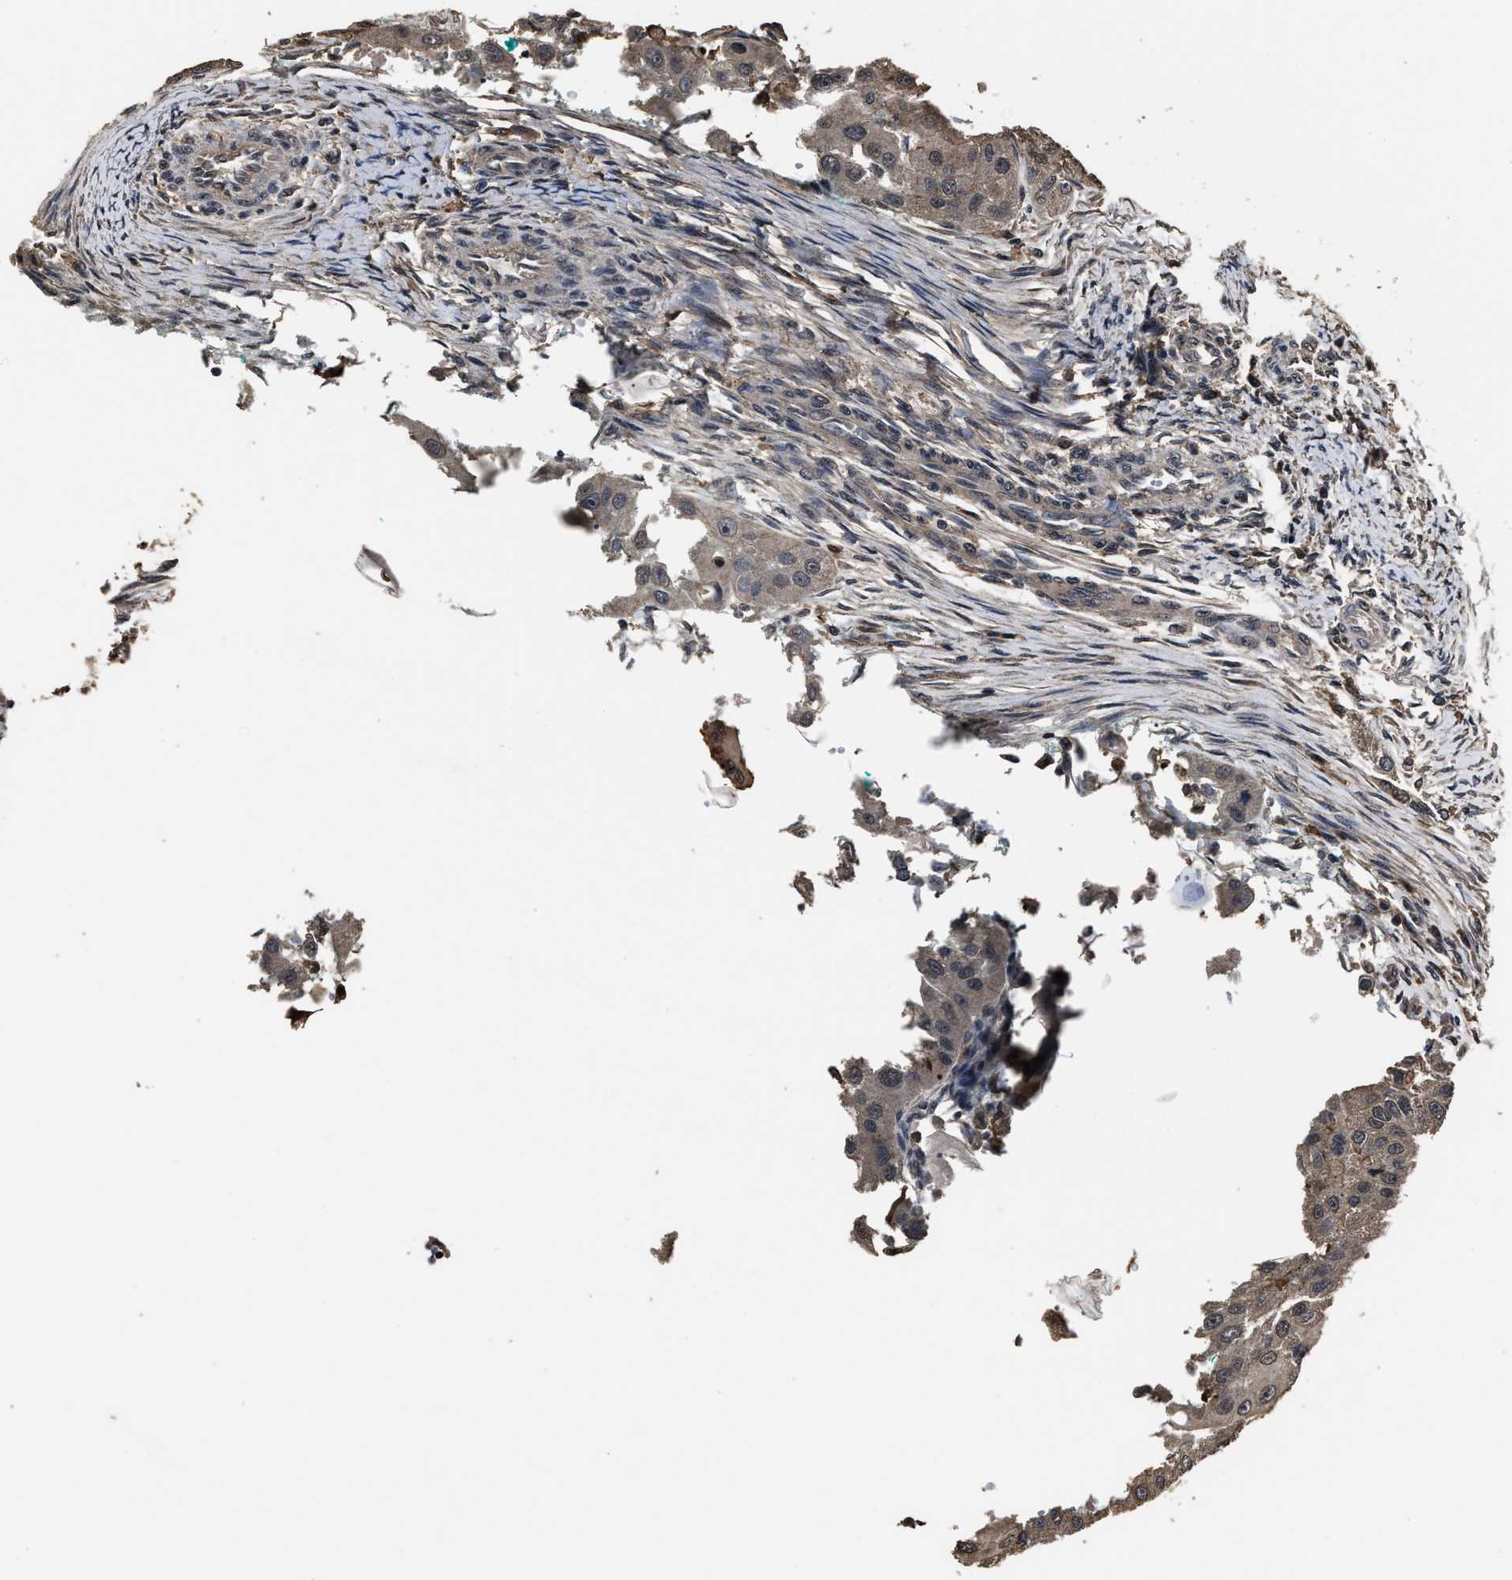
{"staining": {"intensity": "weak", "quantity": "25%-75%", "location": "cytoplasmic/membranous"}, "tissue": "head and neck cancer", "cell_type": "Tumor cells", "image_type": "cancer", "snomed": [{"axis": "morphology", "description": "Normal tissue, NOS"}, {"axis": "morphology", "description": "Squamous cell carcinoma, NOS"}, {"axis": "topography", "description": "Skeletal muscle"}, {"axis": "topography", "description": "Head-Neck"}], "caption": "About 25%-75% of tumor cells in human head and neck cancer reveal weak cytoplasmic/membranous protein positivity as visualized by brown immunohistochemical staining.", "gene": "RSBN1L", "patient": {"sex": "male", "age": 51}}